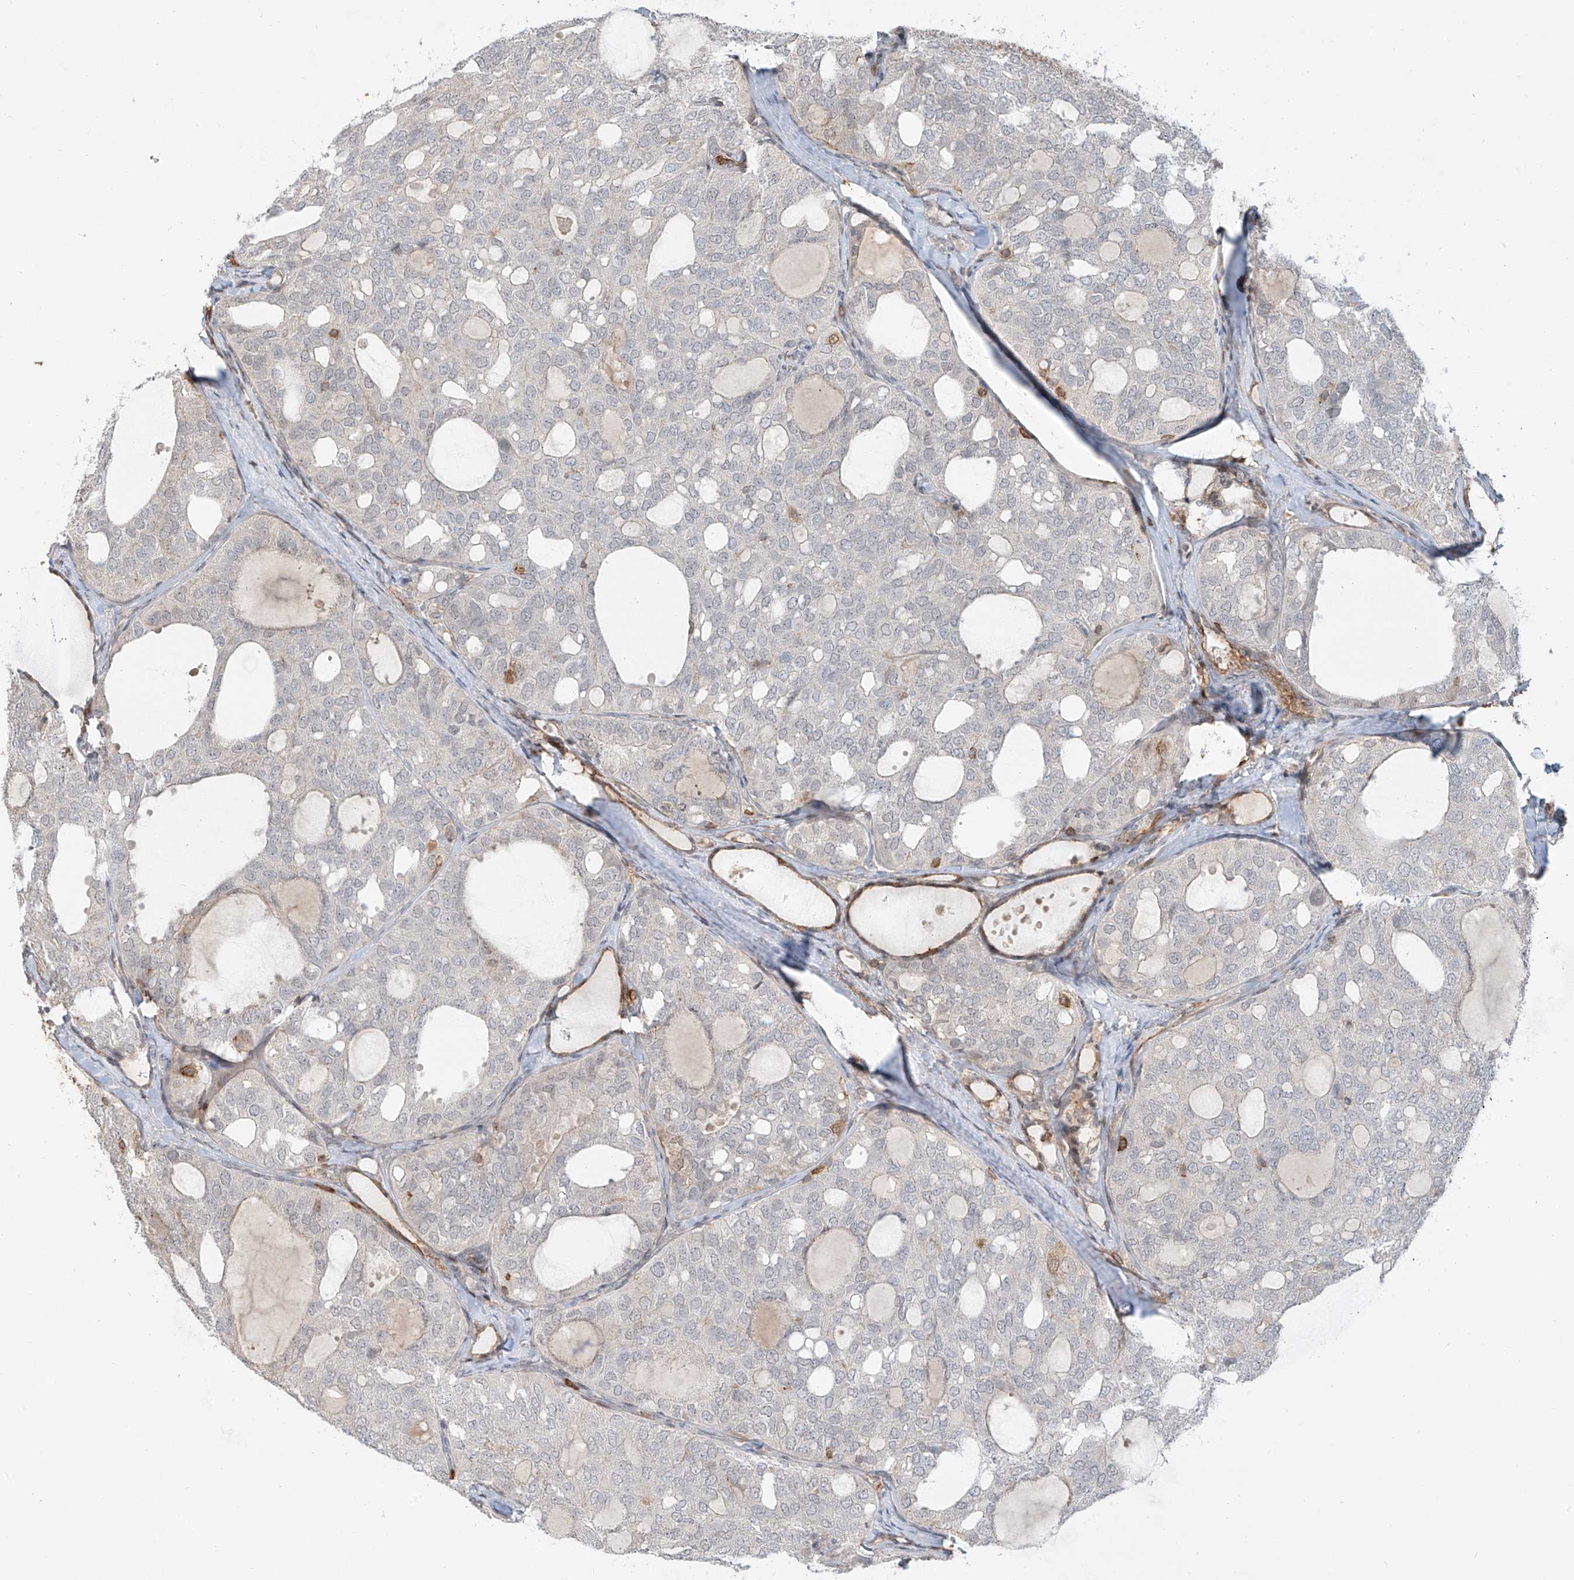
{"staining": {"intensity": "negative", "quantity": "none", "location": "none"}, "tissue": "thyroid cancer", "cell_type": "Tumor cells", "image_type": "cancer", "snomed": [{"axis": "morphology", "description": "Follicular adenoma carcinoma, NOS"}, {"axis": "topography", "description": "Thyroid gland"}], "caption": "Micrograph shows no significant protein expression in tumor cells of thyroid follicular adenoma carcinoma.", "gene": "CEP162", "patient": {"sex": "male", "age": 75}}